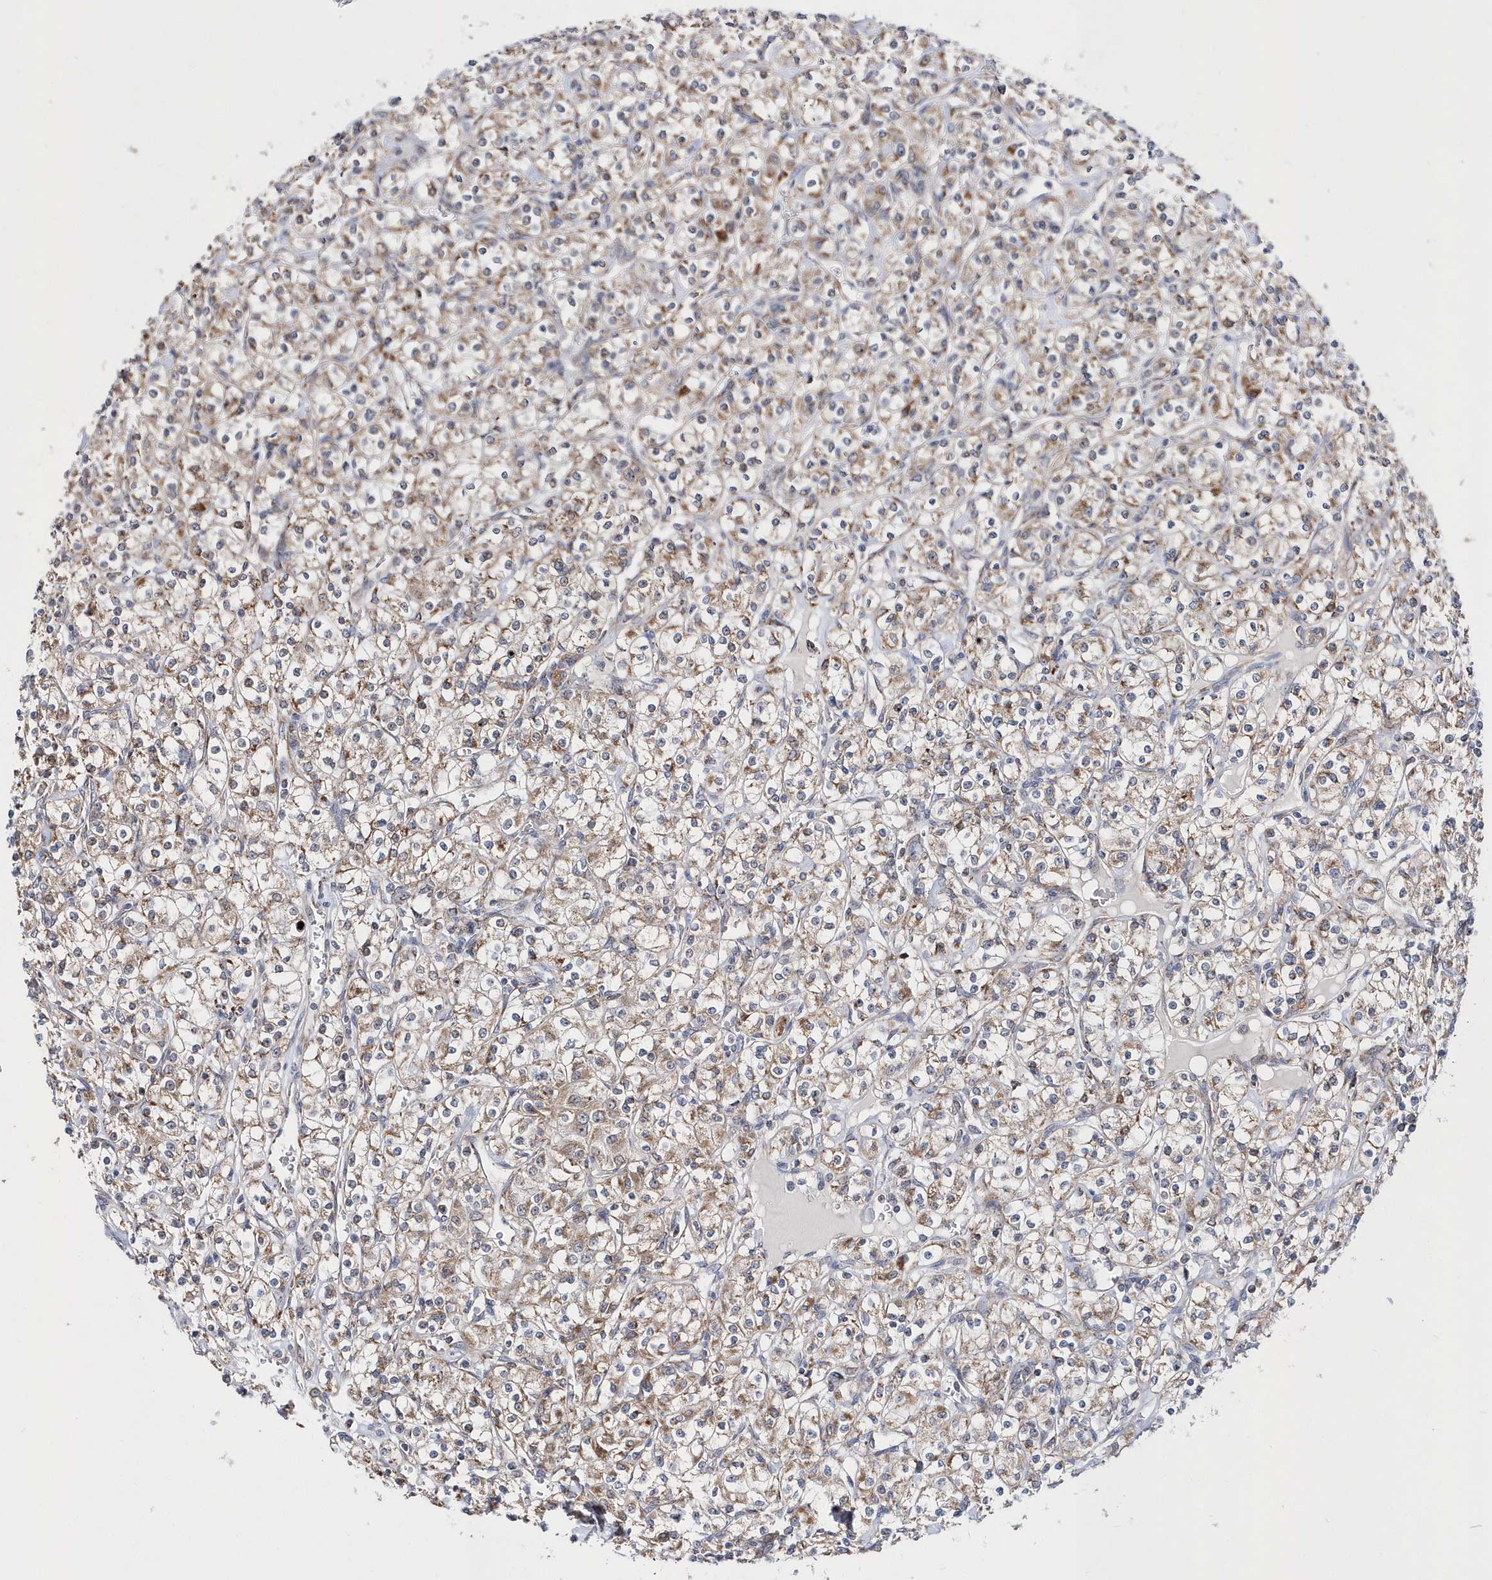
{"staining": {"intensity": "weak", "quantity": ">75%", "location": "cytoplasmic/membranous"}, "tissue": "renal cancer", "cell_type": "Tumor cells", "image_type": "cancer", "snomed": [{"axis": "morphology", "description": "Adenocarcinoma, NOS"}, {"axis": "topography", "description": "Kidney"}], "caption": "DAB immunohistochemical staining of human renal adenocarcinoma displays weak cytoplasmic/membranous protein expression in about >75% of tumor cells. (Brightfield microscopy of DAB IHC at high magnification).", "gene": "SPATA5", "patient": {"sex": "male", "age": 77}}